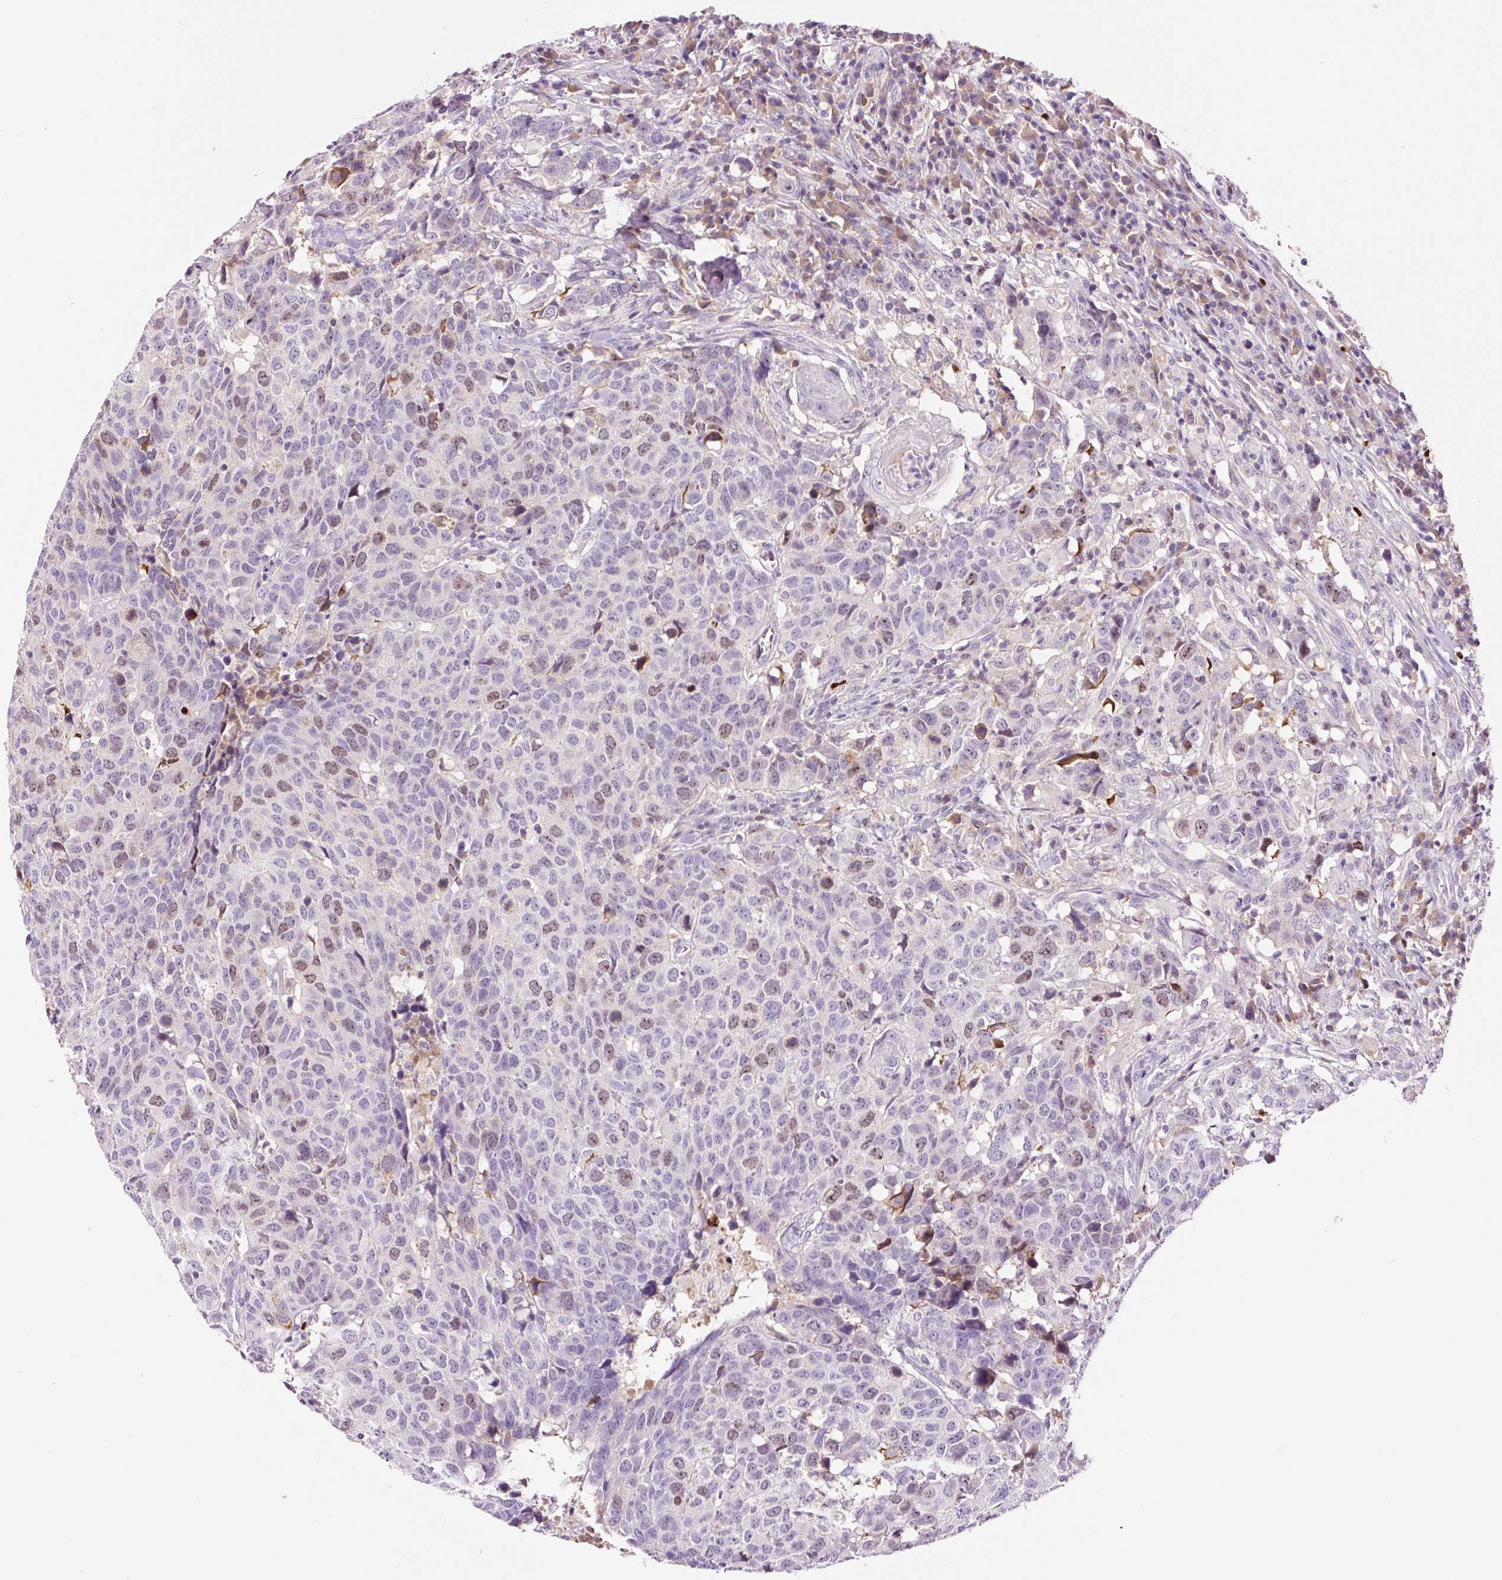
{"staining": {"intensity": "weak", "quantity": "25%-75%", "location": "nuclear"}, "tissue": "head and neck cancer", "cell_type": "Tumor cells", "image_type": "cancer", "snomed": [{"axis": "morphology", "description": "Normal tissue, NOS"}, {"axis": "morphology", "description": "Squamous cell carcinoma, NOS"}, {"axis": "topography", "description": "Skeletal muscle"}, {"axis": "topography", "description": "Vascular tissue"}, {"axis": "topography", "description": "Peripheral nerve tissue"}, {"axis": "topography", "description": "Head-Neck"}], "caption": "Immunohistochemical staining of head and neck cancer (squamous cell carcinoma) reveals weak nuclear protein expression in about 25%-75% of tumor cells. Nuclei are stained in blue.", "gene": "DPPA4", "patient": {"sex": "male", "age": 66}}